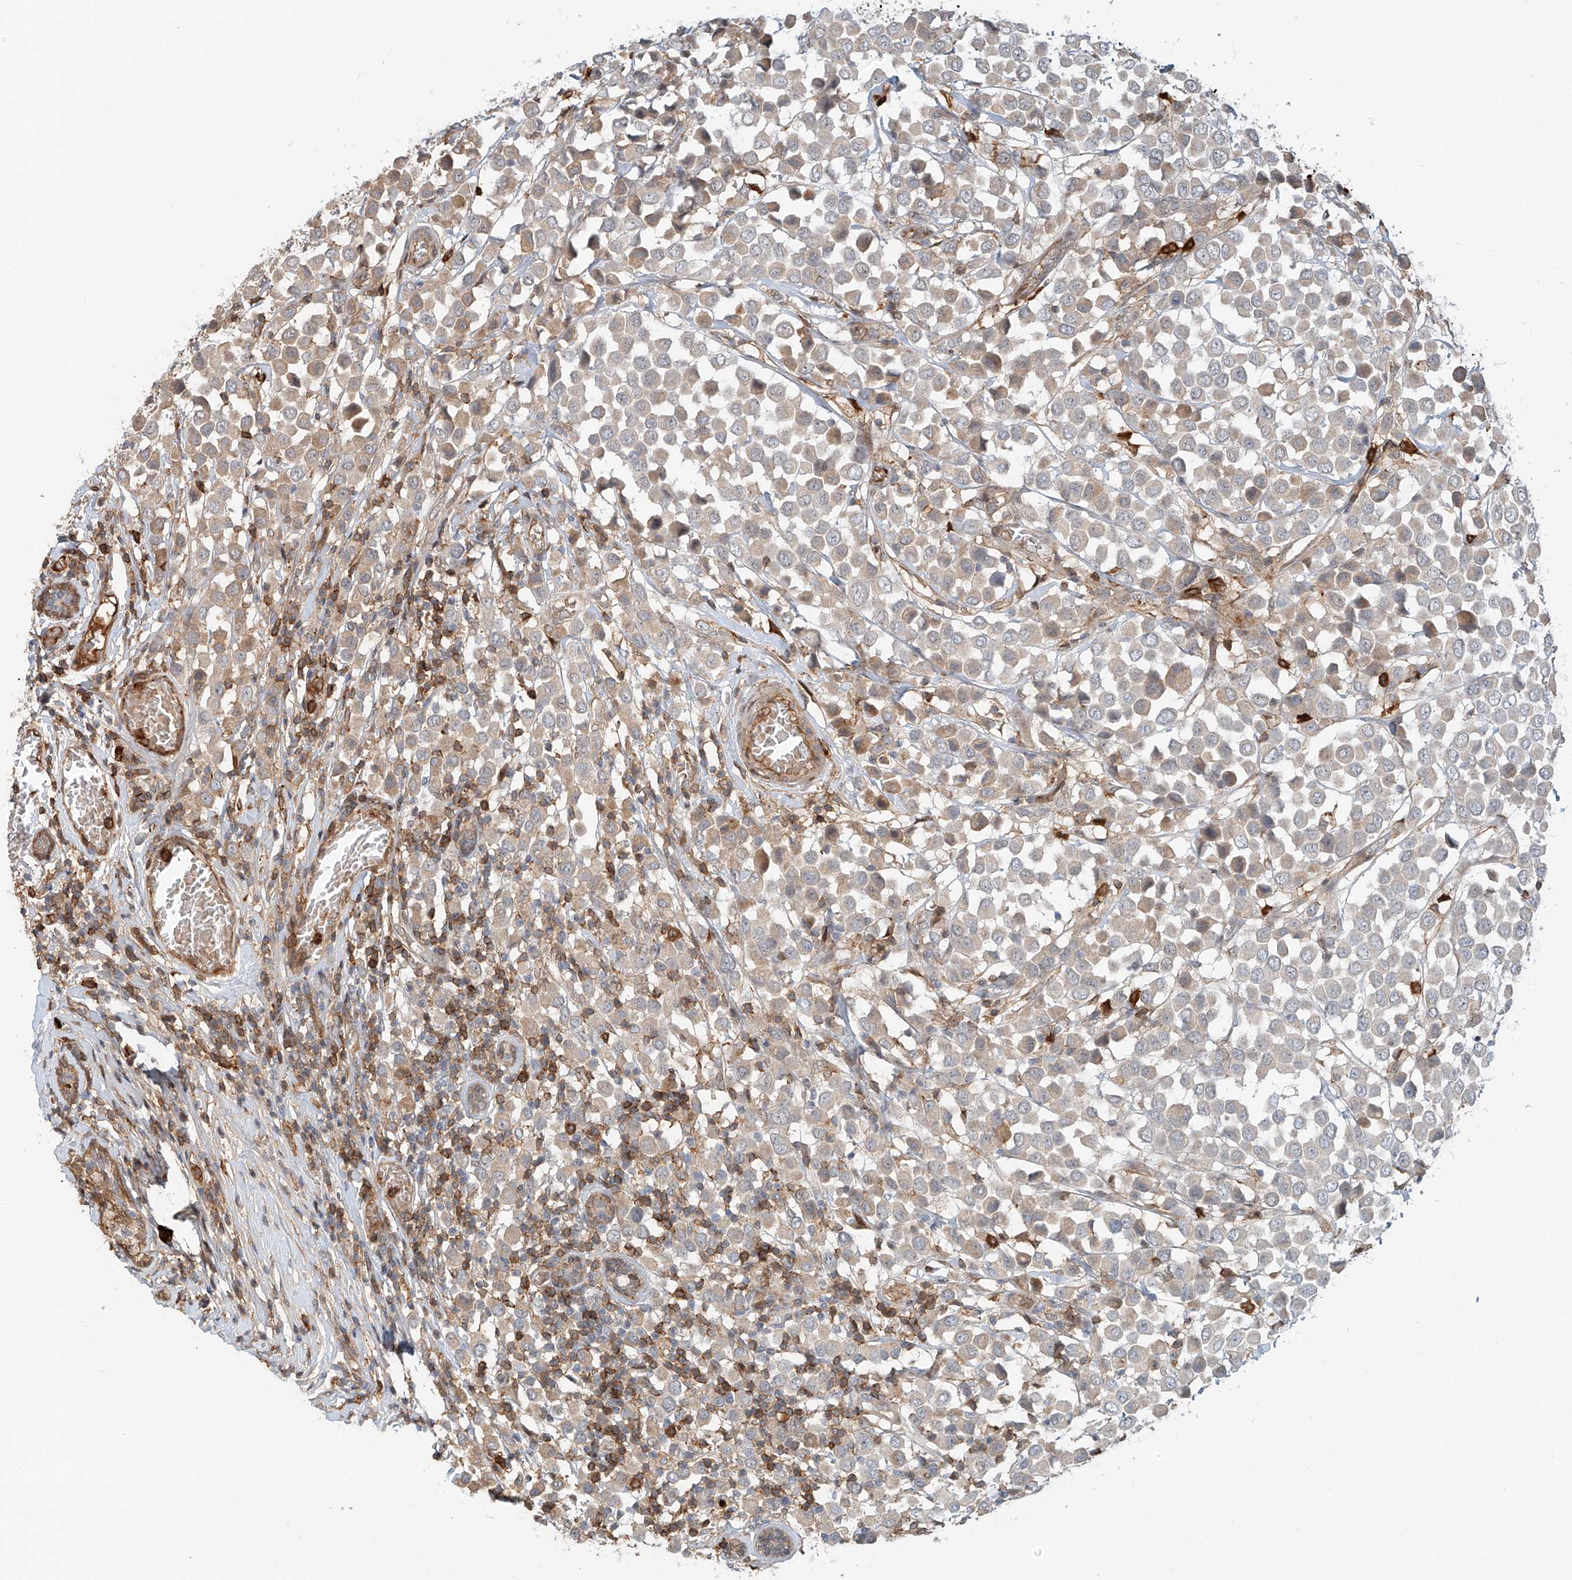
{"staining": {"intensity": "weak", "quantity": "<25%", "location": "cytoplasmic/membranous"}, "tissue": "breast cancer", "cell_type": "Tumor cells", "image_type": "cancer", "snomed": [{"axis": "morphology", "description": "Duct carcinoma"}, {"axis": "topography", "description": "Breast"}], "caption": "Human breast infiltrating ductal carcinoma stained for a protein using immunohistochemistry (IHC) displays no positivity in tumor cells.", "gene": "CEP162", "patient": {"sex": "female", "age": 61}}